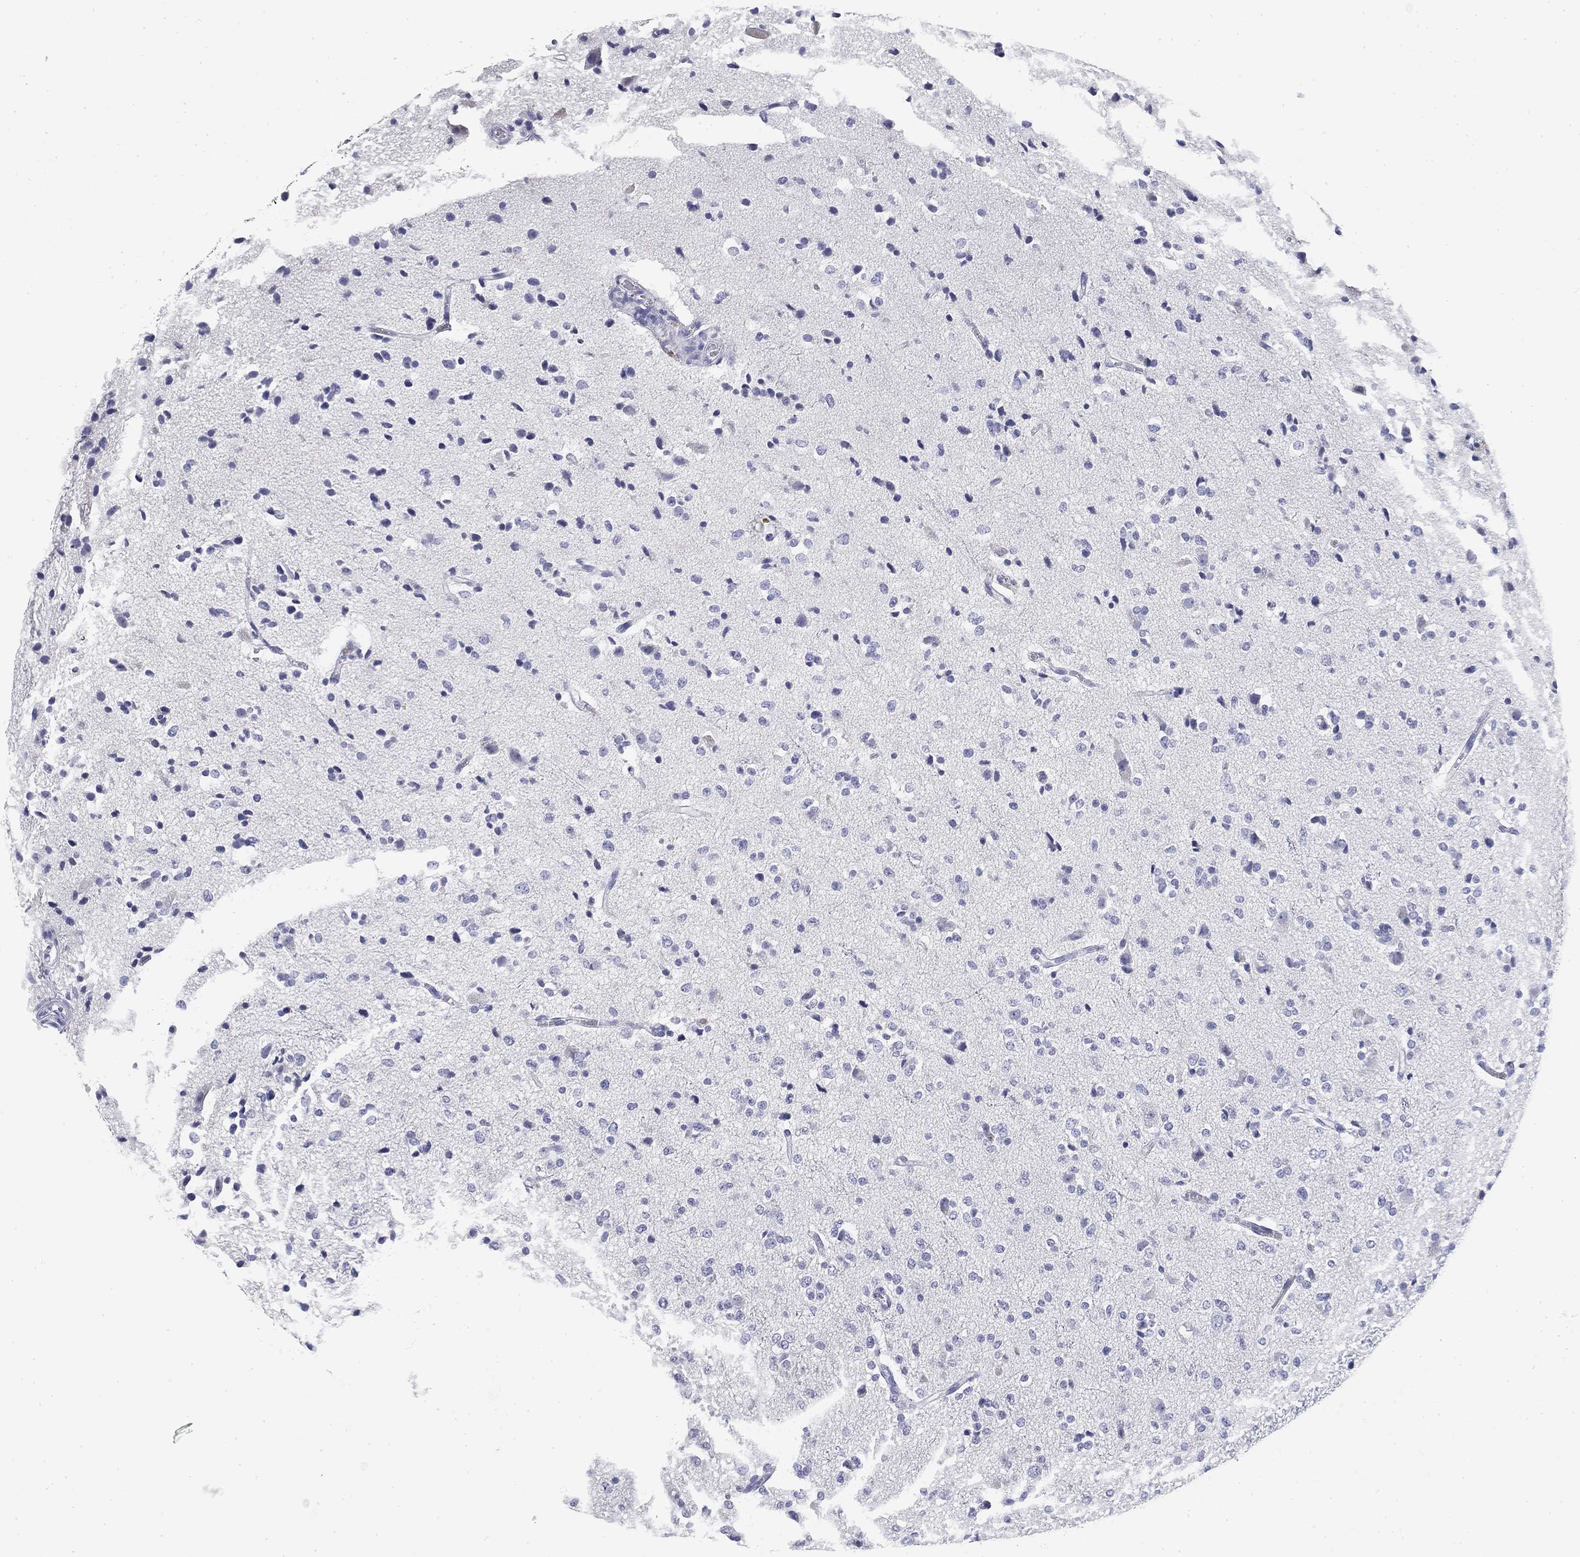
{"staining": {"intensity": "negative", "quantity": "none", "location": "none"}, "tissue": "glioma", "cell_type": "Tumor cells", "image_type": "cancer", "snomed": [{"axis": "morphology", "description": "Glioma, malignant, Low grade"}, {"axis": "topography", "description": "Brain"}], "caption": "This is an IHC image of human malignant glioma (low-grade). There is no positivity in tumor cells.", "gene": "CD79B", "patient": {"sex": "male", "age": 41}}